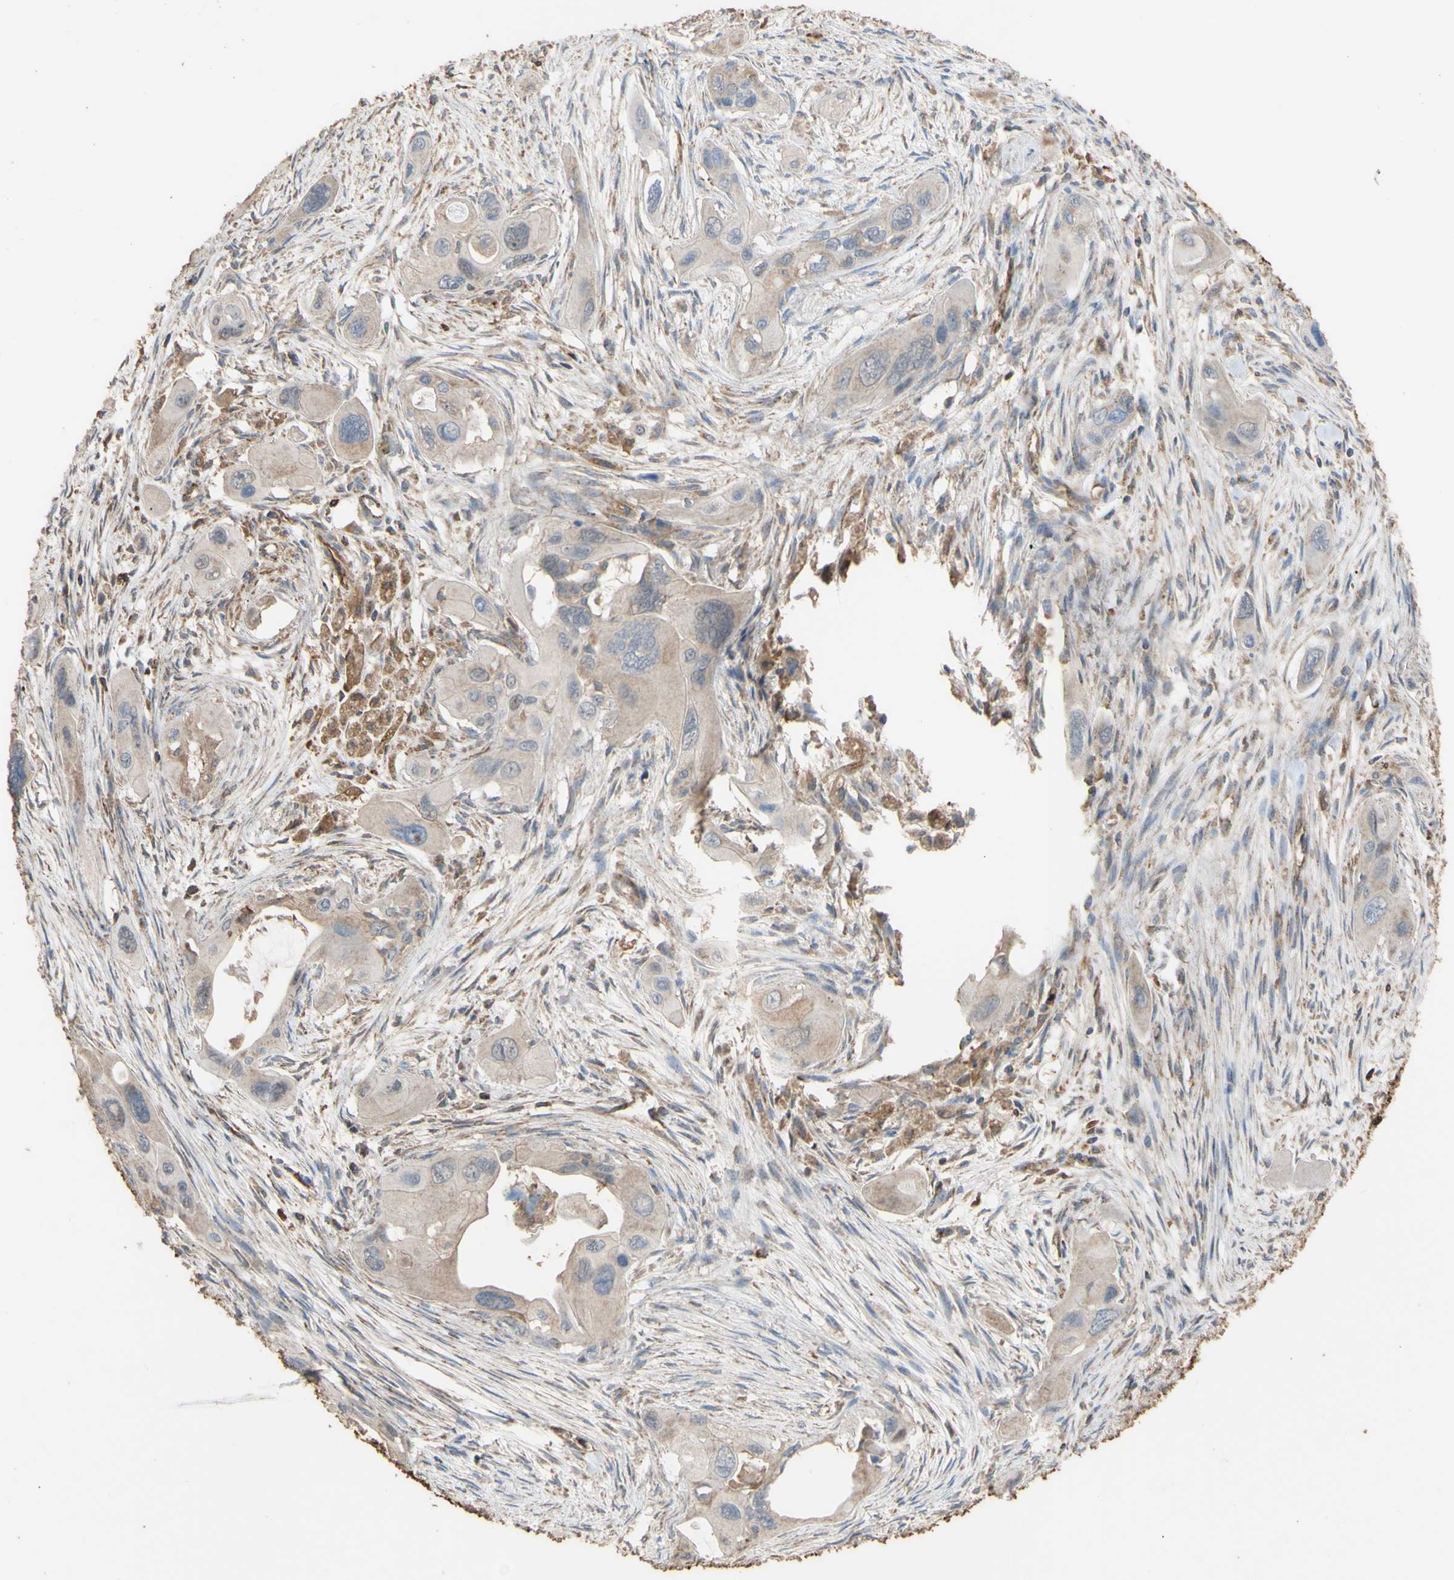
{"staining": {"intensity": "weak", "quantity": ">75%", "location": "cytoplasmic/membranous"}, "tissue": "pancreatic cancer", "cell_type": "Tumor cells", "image_type": "cancer", "snomed": [{"axis": "morphology", "description": "Adenocarcinoma, NOS"}, {"axis": "topography", "description": "Pancreas"}], "caption": "Human pancreatic adenocarcinoma stained with a brown dye reveals weak cytoplasmic/membranous positive expression in about >75% of tumor cells.", "gene": "ALDH9A1", "patient": {"sex": "male", "age": 73}}